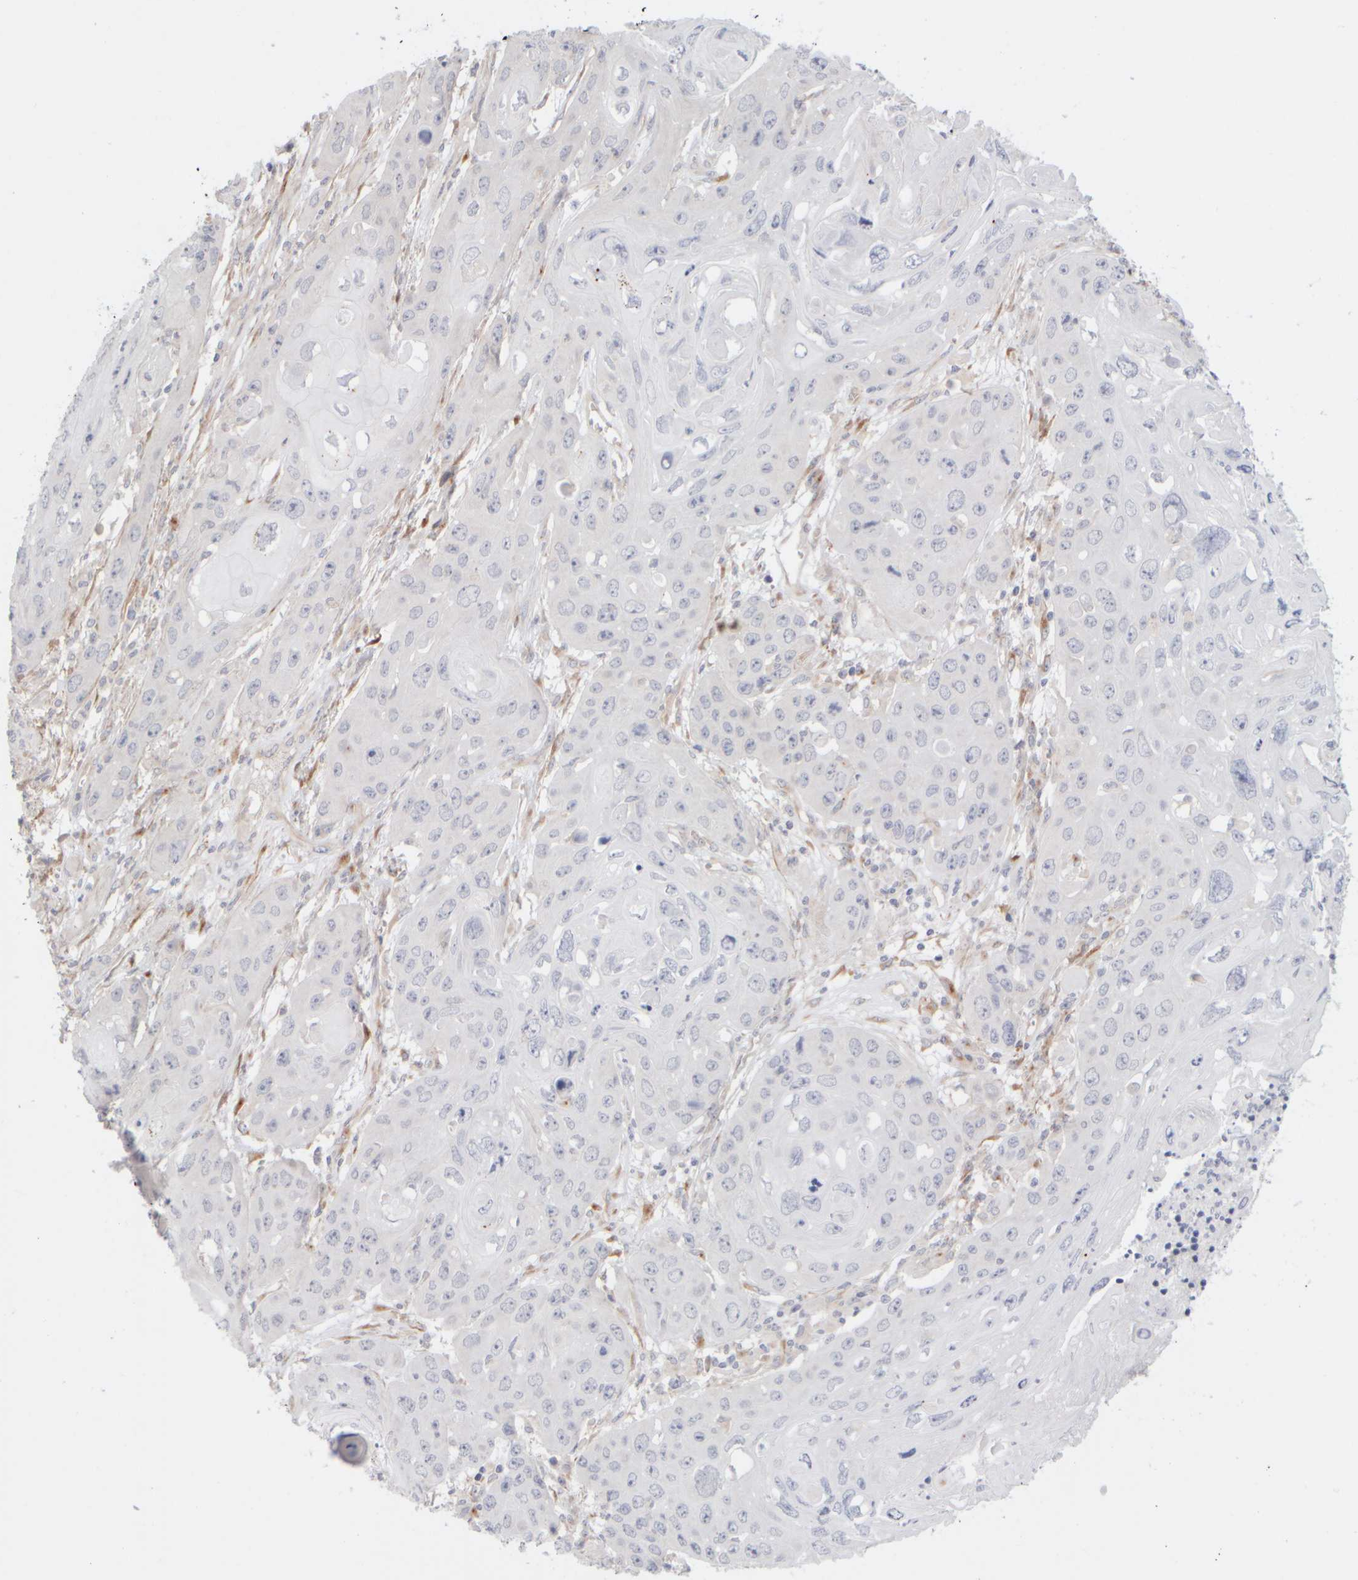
{"staining": {"intensity": "negative", "quantity": "none", "location": "none"}, "tissue": "skin cancer", "cell_type": "Tumor cells", "image_type": "cancer", "snomed": [{"axis": "morphology", "description": "Squamous cell carcinoma, NOS"}, {"axis": "topography", "description": "Skin"}], "caption": "This is a histopathology image of immunohistochemistry staining of skin cancer (squamous cell carcinoma), which shows no staining in tumor cells.", "gene": "GOPC", "patient": {"sex": "male", "age": 55}}